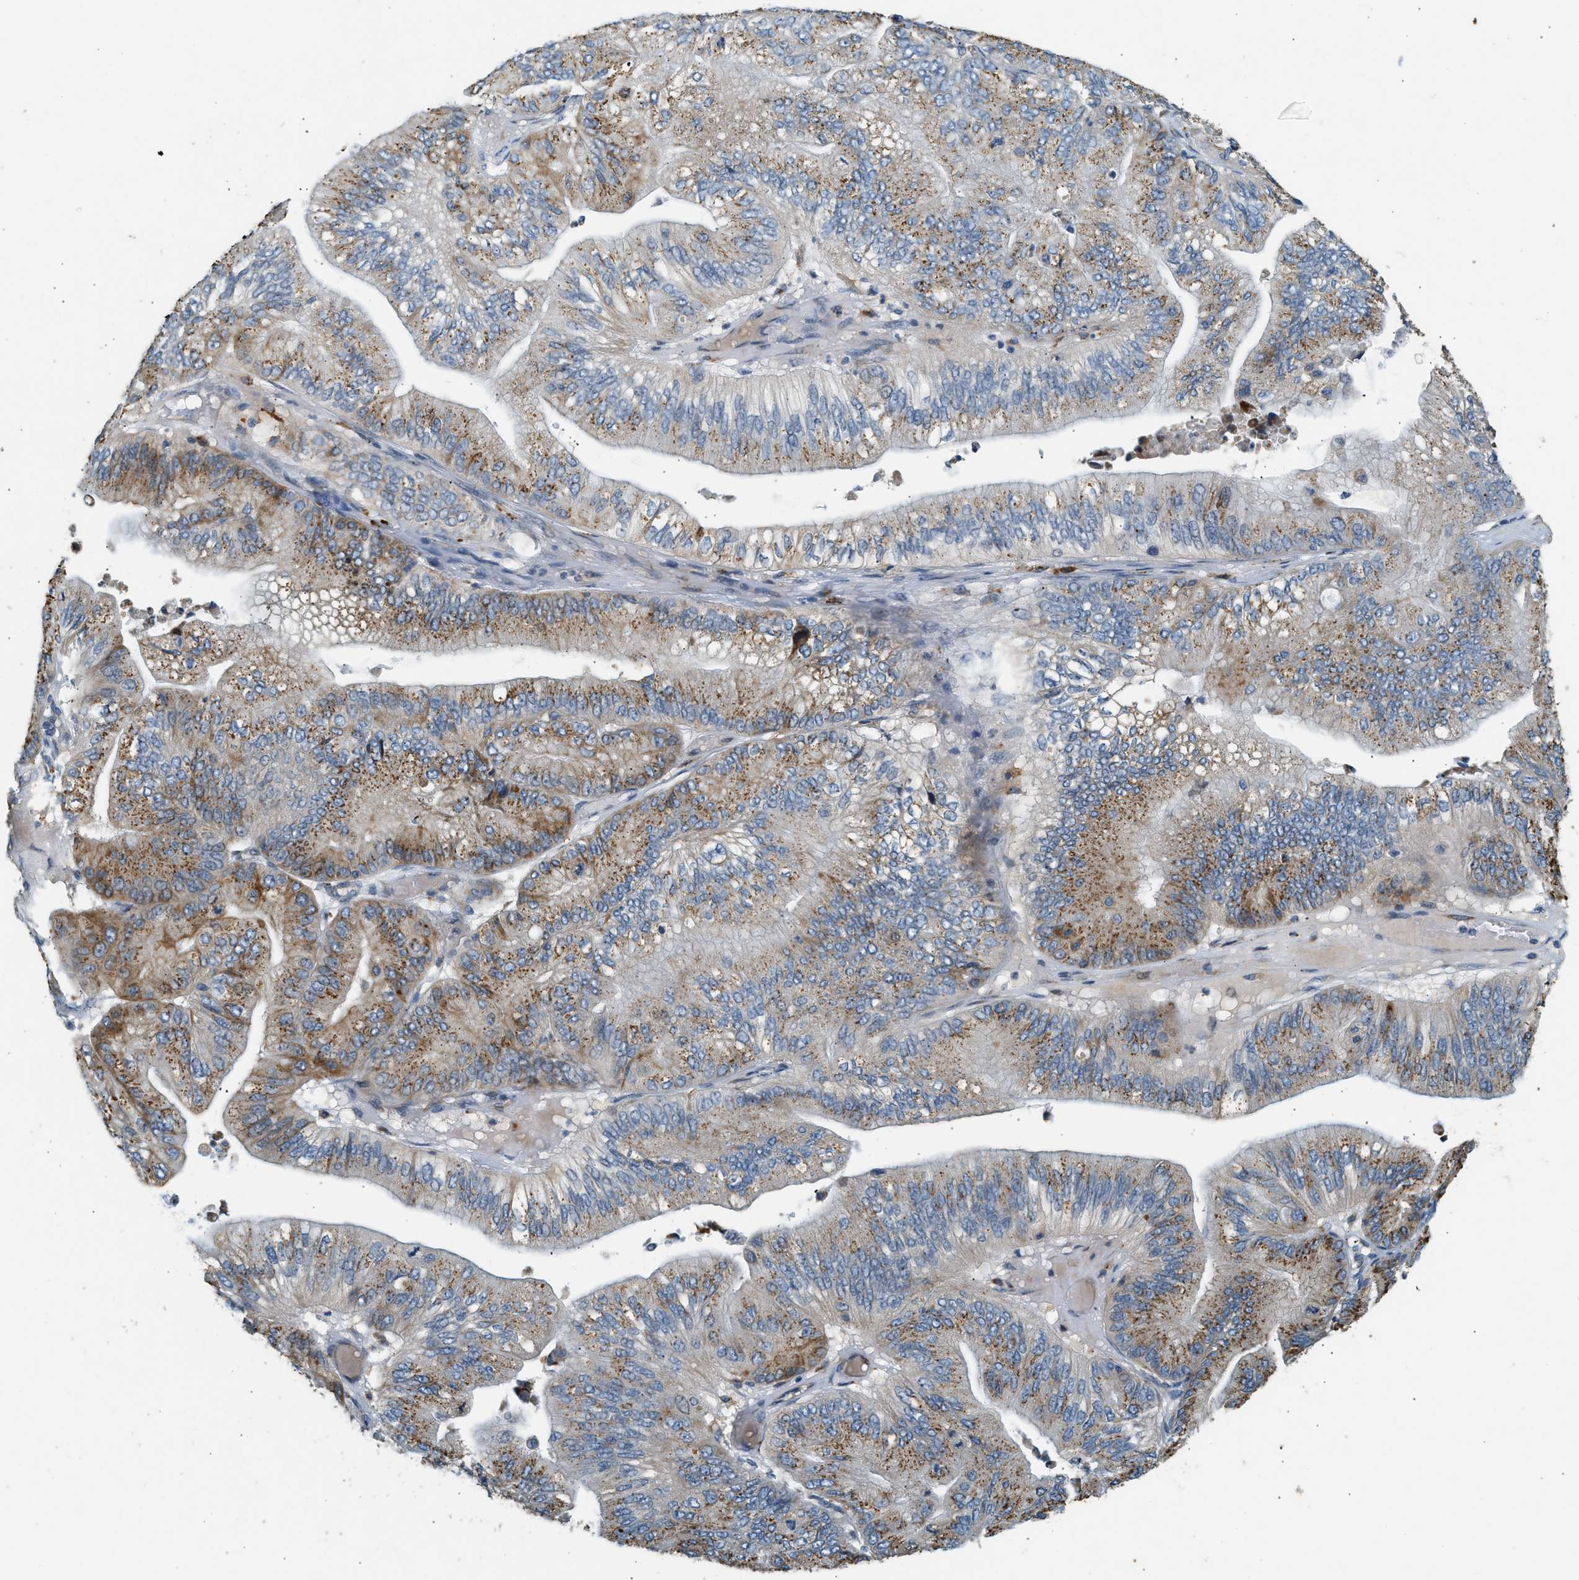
{"staining": {"intensity": "moderate", "quantity": ">75%", "location": "cytoplasmic/membranous"}, "tissue": "ovarian cancer", "cell_type": "Tumor cells", "image_type": "cancer", "snomed": [{"axis": "morphology", "description": "Cystadenocarcinoma, mucinous, NOS"}, {"axis": "topography", "description": "Ovary"}], "caption": "DAB immunohistochemical staining of human mucinous cystadenocarcinoma (ovarian) exhibits moderate cytoplasmic/membranous protein staining in about >75% of tumor cells.", "gene": "CTSB", "patient": {"sex": "female", "age": 61}}